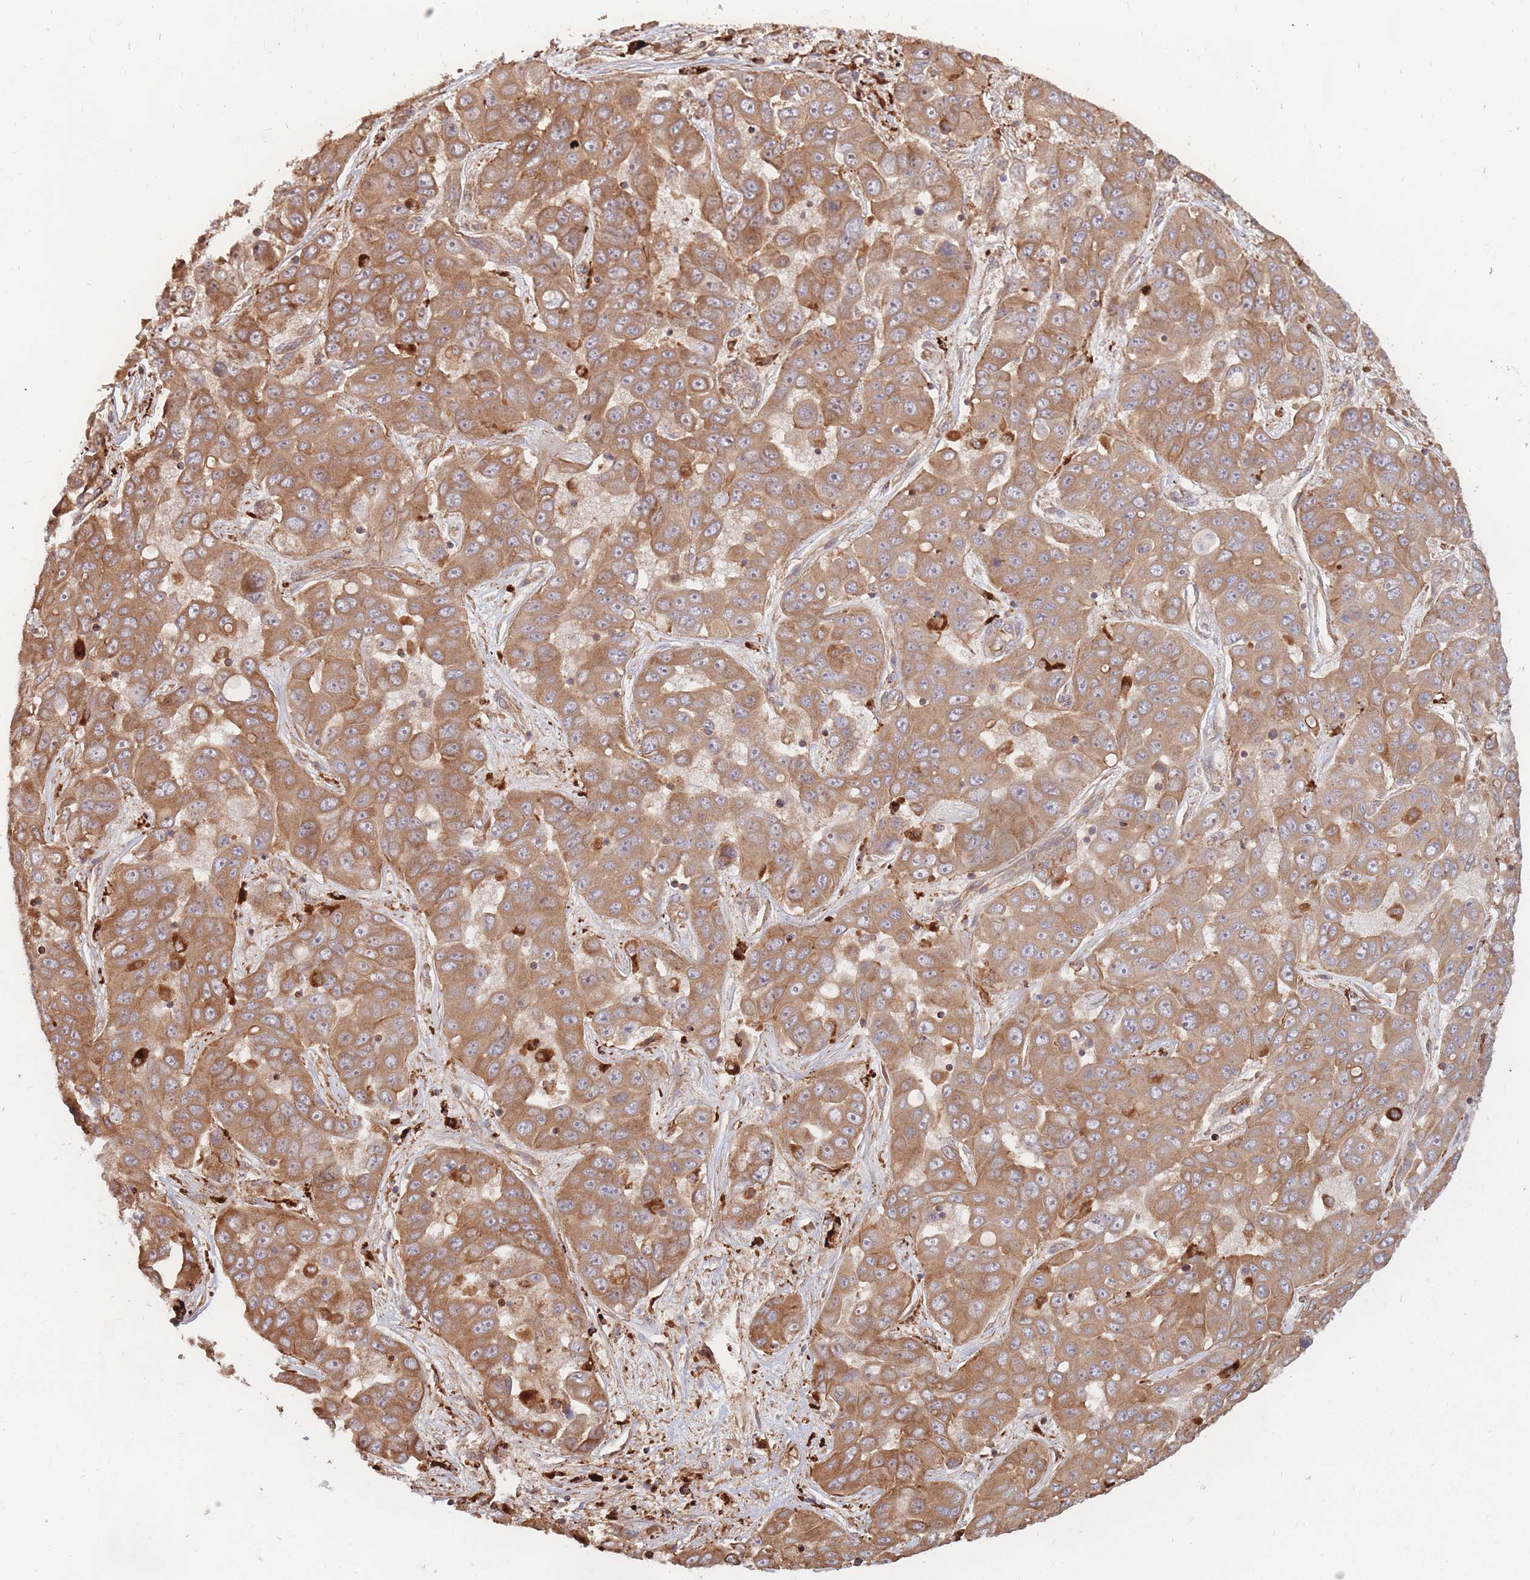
{"staining": {"intensity": "moderate", "quantity": ">75%", "location": "cytoplasmic/membranous"}, "tissue": "liver cancer", "cell_type": "Tumor cells", "image_type": "cancer", "snomed": [{"axis": "morphology", "description": "Cholangiocarcinoma"}, {"axis": "topography", "description": "Liver"}], "caption": "Approximately >75% of tumor cells in cholangiocarcinoma (liver) show moderate cytoplasmic/membranous protein staining as visualized by brown immunohistochemical staining.", "gene": "RASSF2", "patient": {"sex": "female", "age": 52}}